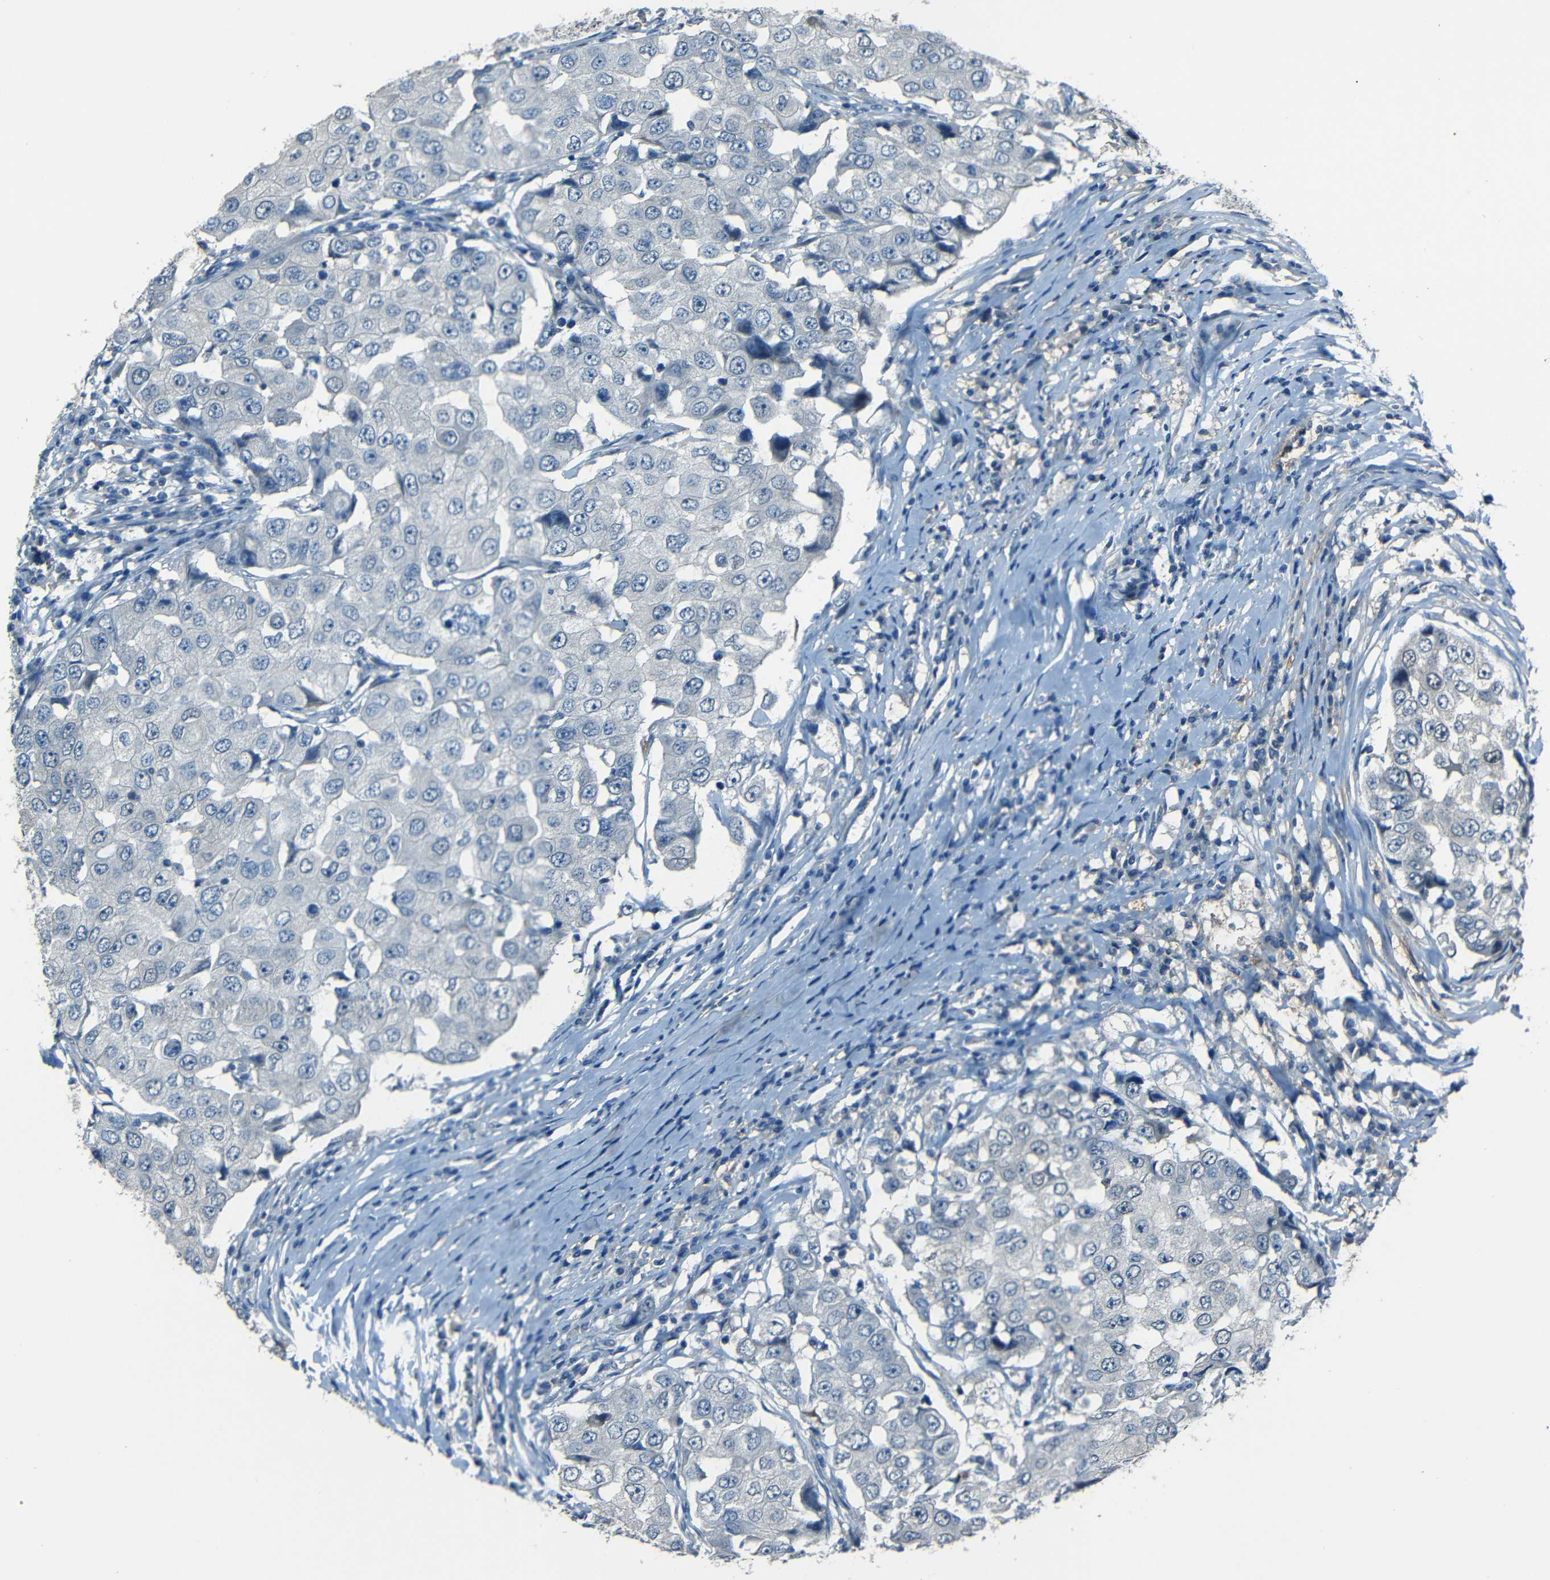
{"staining": {"intensity": "negative", "quantity": "none", "location": "none"}, "tissue": "breast cancer", "cell_type": "Tumor cells", "image_type": "cancer", "snomed": [{"axis": "morphology", "description": "Duct carcinoma"}, {"axis": "topography", "description": "Breast"}], "caption": "High magnification brightfield microscopy of intraductal carcinoma (breast) stained with DAB (brown) and counterstained with hematoxylin (blue): tumor cells show no significant positivity. (DAB IHC visualized using brightfield microscopy, high magnification).", "gene": "SLA", "patient": {"sex": "female", "age": 27}}